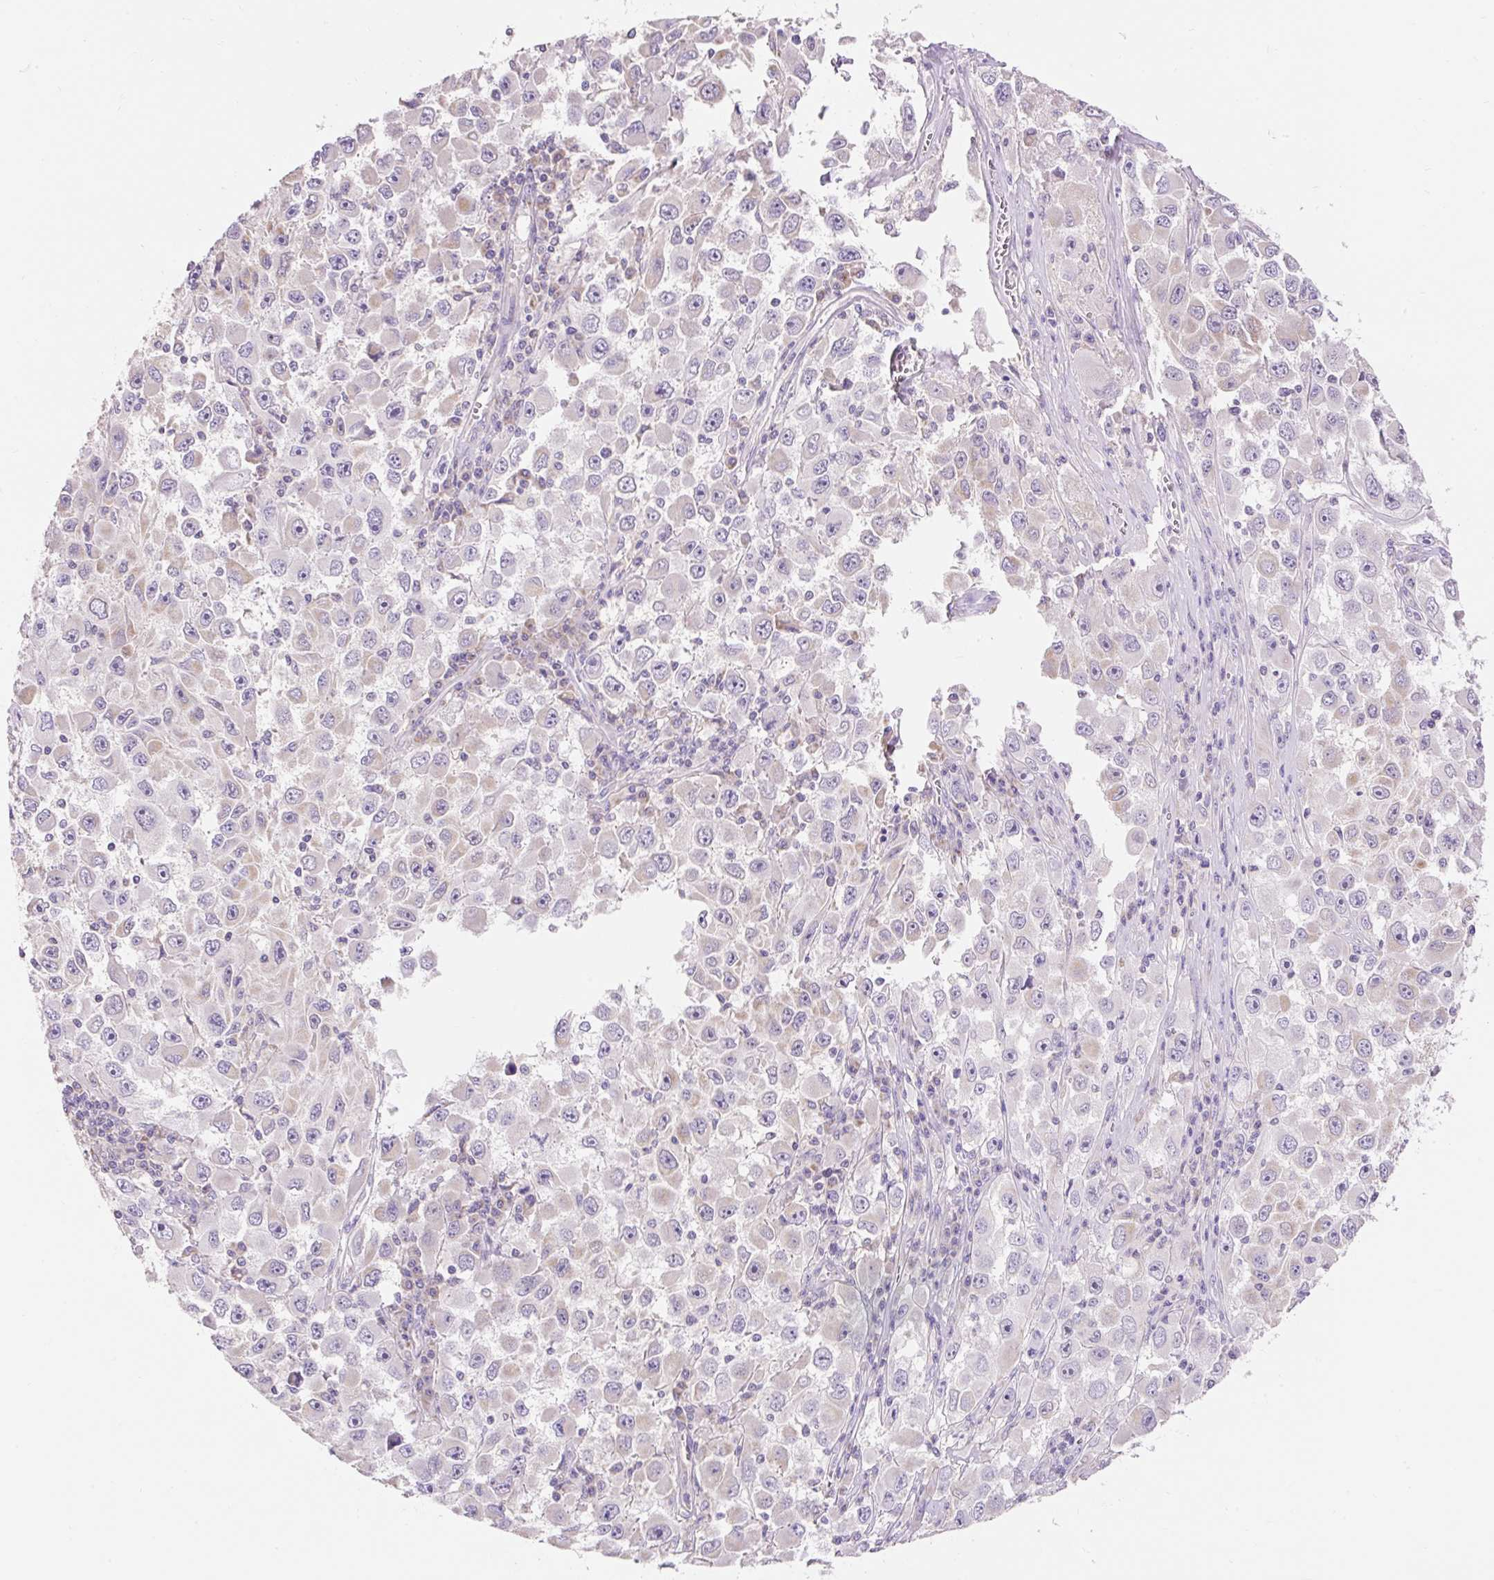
{"staining": {"intensity": "negative", "quantity": "none", "location": "none"}, "tissue": "melanoma", "cell_type": "Tumor cells", "image_type": "cancer", "snomed": [{"axis": "morphology", "description": "Malignant melanoma, Metastatic site"}, {"axis": "topography", "description": "Lymph node"}], "caption": "Immunohistochemistry image of neoplastic tissue: melanoma stained with DAB shows no significant protein expression in tumor cells.", "gene": "PMAIP1", "patient": {"sex": "female", "age": 67}}